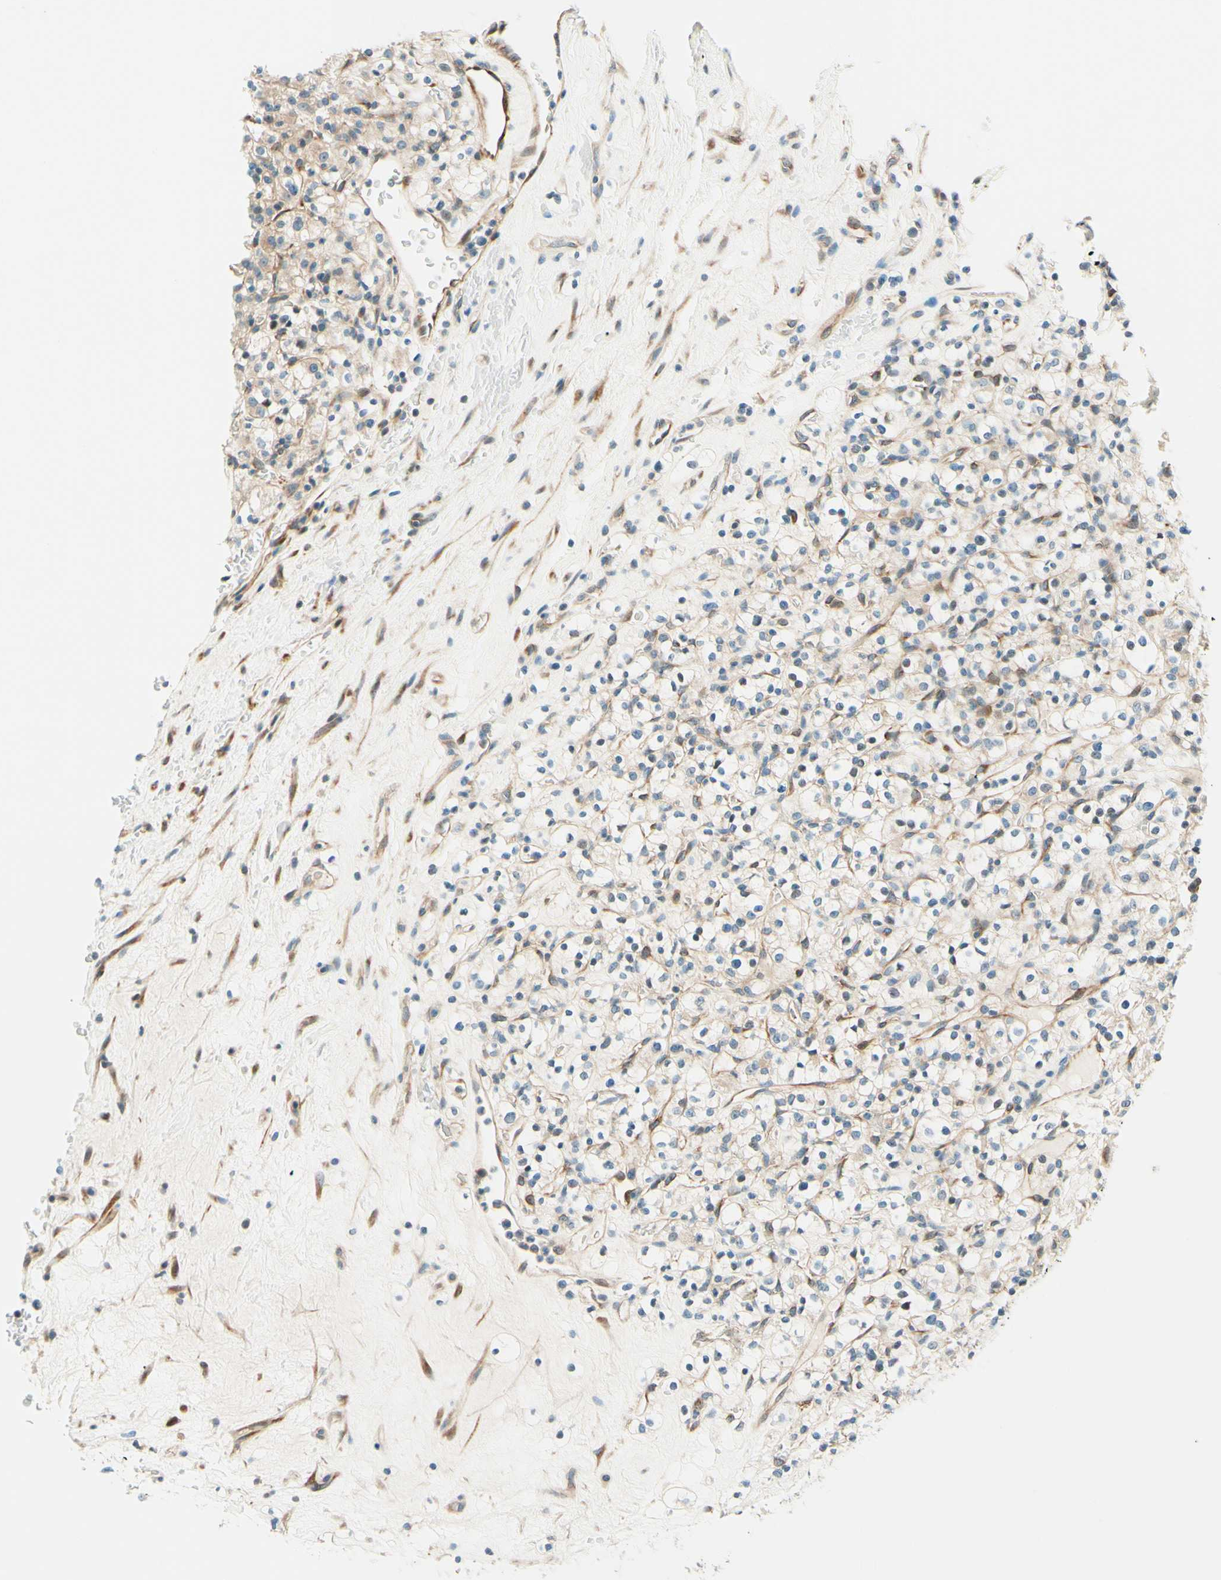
{"staining": {"intensity": "weak", "quantity": "<25%", "location": "cytoplasmic/membranous"}, "tissue": "renal cancer", "cell_type": "Tumor cells", "image_type": "cancer", "snomed": [{"axis": "morphology", "description": "Normal tissue, NOS"}, {"axis": "morphology", "description": "Adenocarcinoma, NOS"}, {"axis": "topography", "description": "Kidney"}], "caption": "Human adenocarcinoma (renal) stained for a protein using IHC exhibits no expression in tumor cells.", "gene": "TAOK2", "patient": {"sex": "female", "age": 72}}